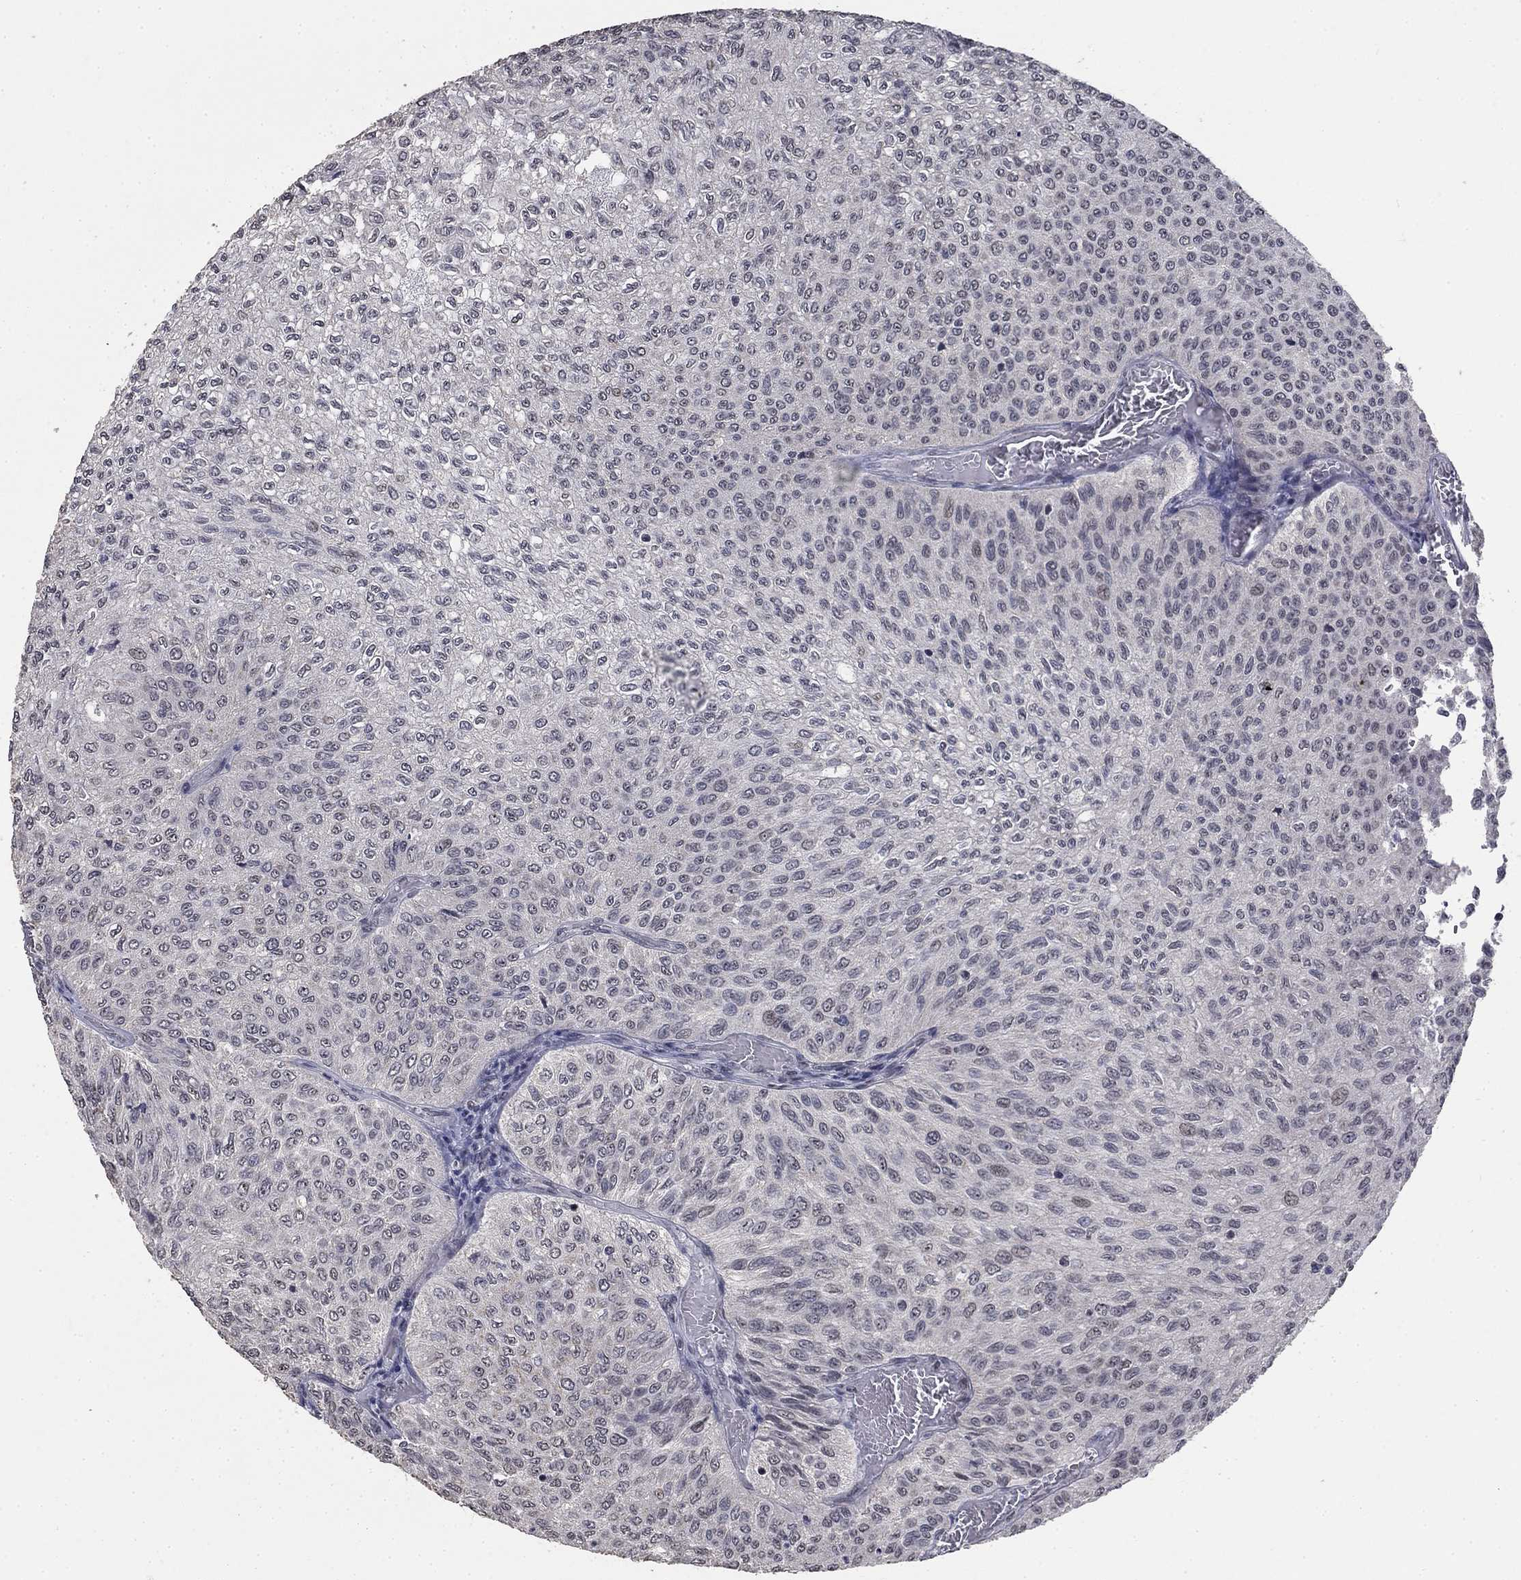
{"staining": {"intensity": "negative", "quantity": "none", "location": "none"}, "tissue": "urothelial cancer", "cell_type": "Tumor cells", "image_type": "cancer", "snomed": [{"axis": "morphology", "description": "Urothelial carcinoma, Low grade"}, {"axis": "topography", "description": "Urinary bladder"}], "caption": "High power microscopy histopathology image of an IHC image of low-grade urothelial carcinoma, revealing no significant expression in tumor cells.", "gene": "SPATA33", "patient": {"sex": "male", "age": 78}}